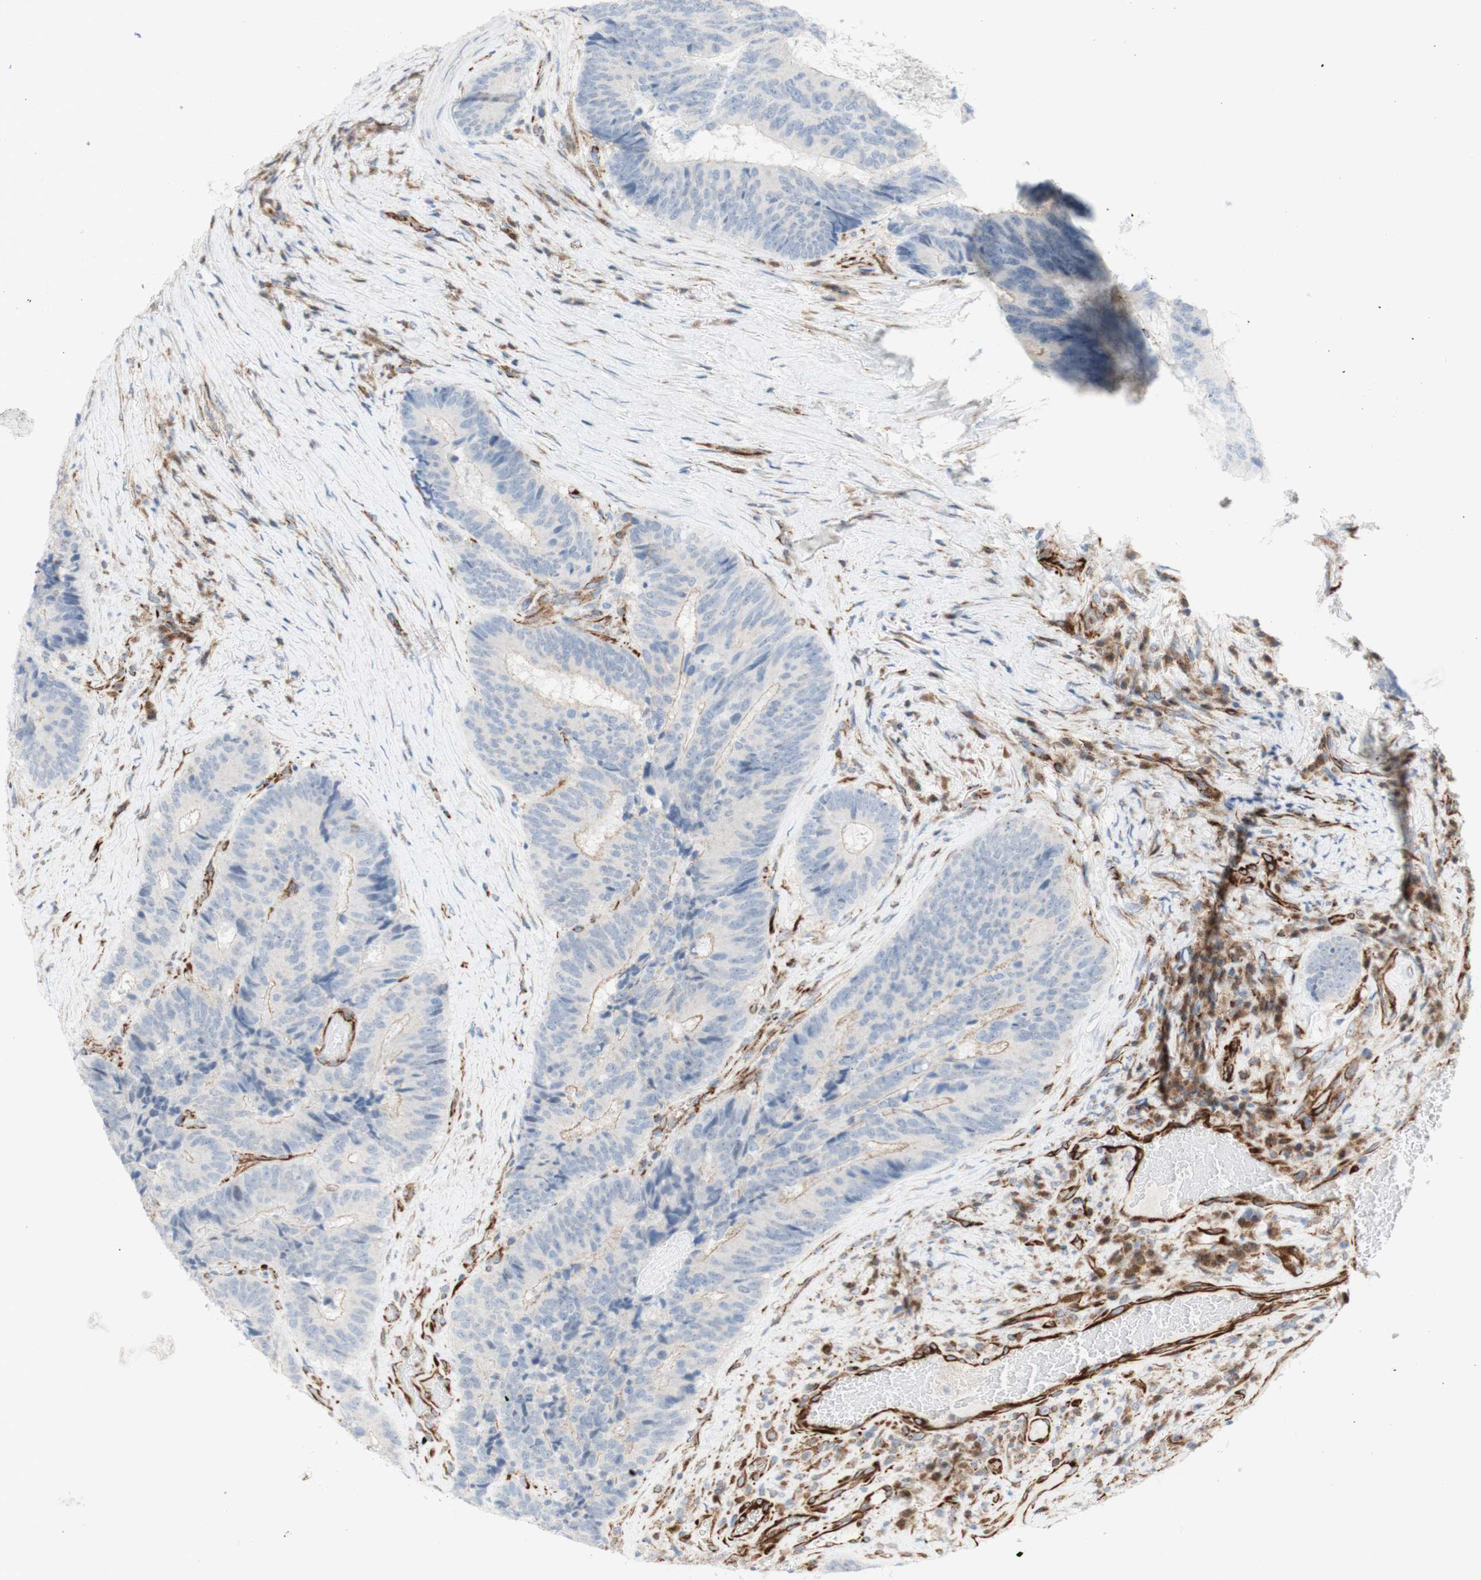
{"staining": {"intensity": "negative", "quantity": "none", "location": "none"}, "tissue": "colorectal cancer", "cell_type": "Tumor cells", "image_type": "cancer", "snomed": [{"axis": "morphology", "description": "Adenocarcinoma, NOS"}, {"axis": "topography", "description": "Rectum"}], "caption": "High power microscopy image of an immunohistochemistry photomicrograph of colorectal cancer (adenocarcinoma), revealing no significant staining in tumor cells.", "gene": "POU2AF1", "patient": {"sex": "male", "age": 72}}